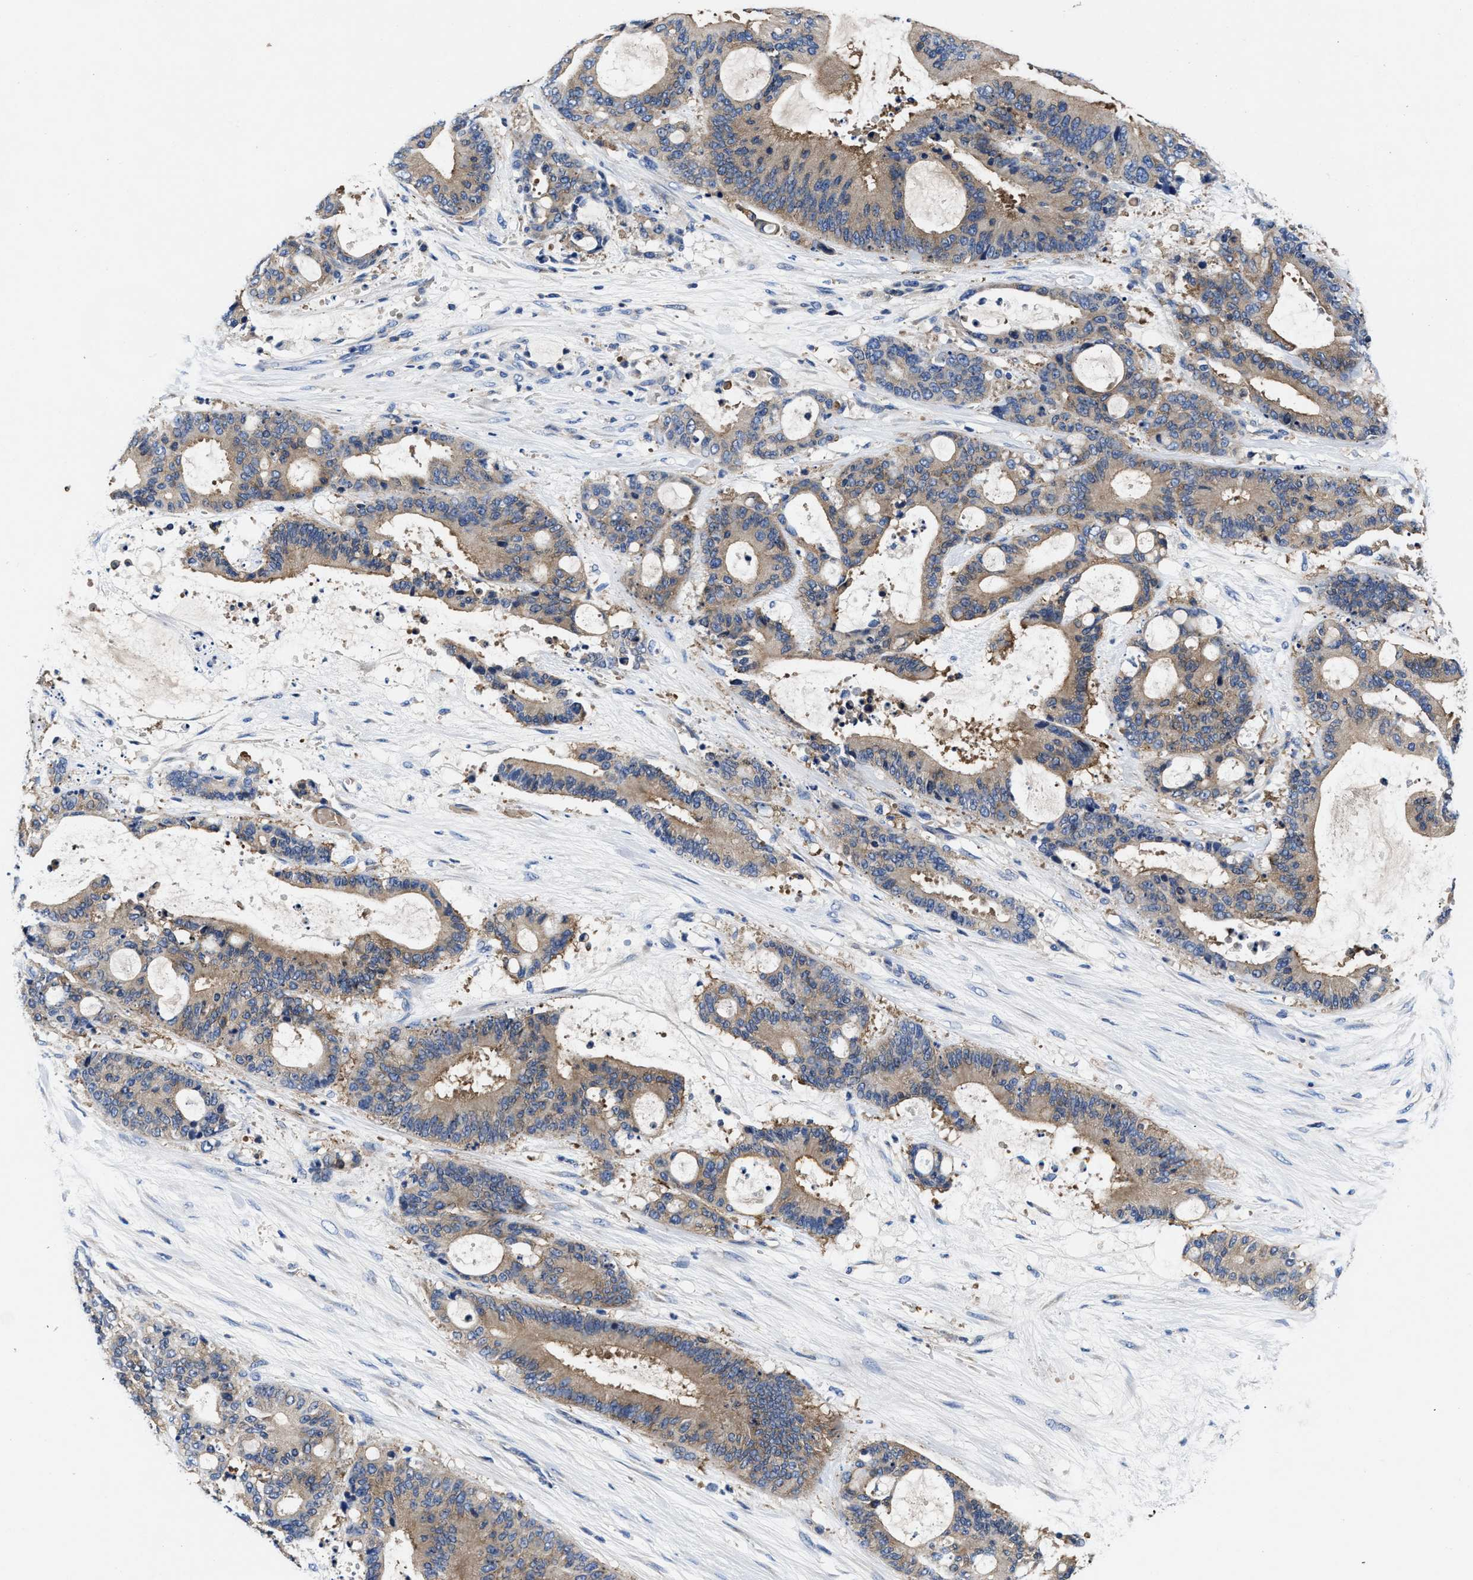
{"staining": {"intensity": "weak", "quantity": ">75%", "location": "cytoplasmic/membranous"}, "tissue": "liver cancer", "cell_type": "Tumor cells", "image_type": "cancer", "snomed": [{"axis": "morphology", "description": "Normal tissue, NOS"}, {"axis": "morphology", "description": "Cholangiocarcinoma"}, {"axis": "topography", "description": "Liver"}, {"axis": "topography", "description": "Peripheral nerve tissue"}], "caption": "Tumor cells display low levels of weak cytoplasmic/membranous positivity in about >75% of cells in human liver cancer.", "gene": "PHLPP1", "patient": {"sex": "female", "age": 73}}